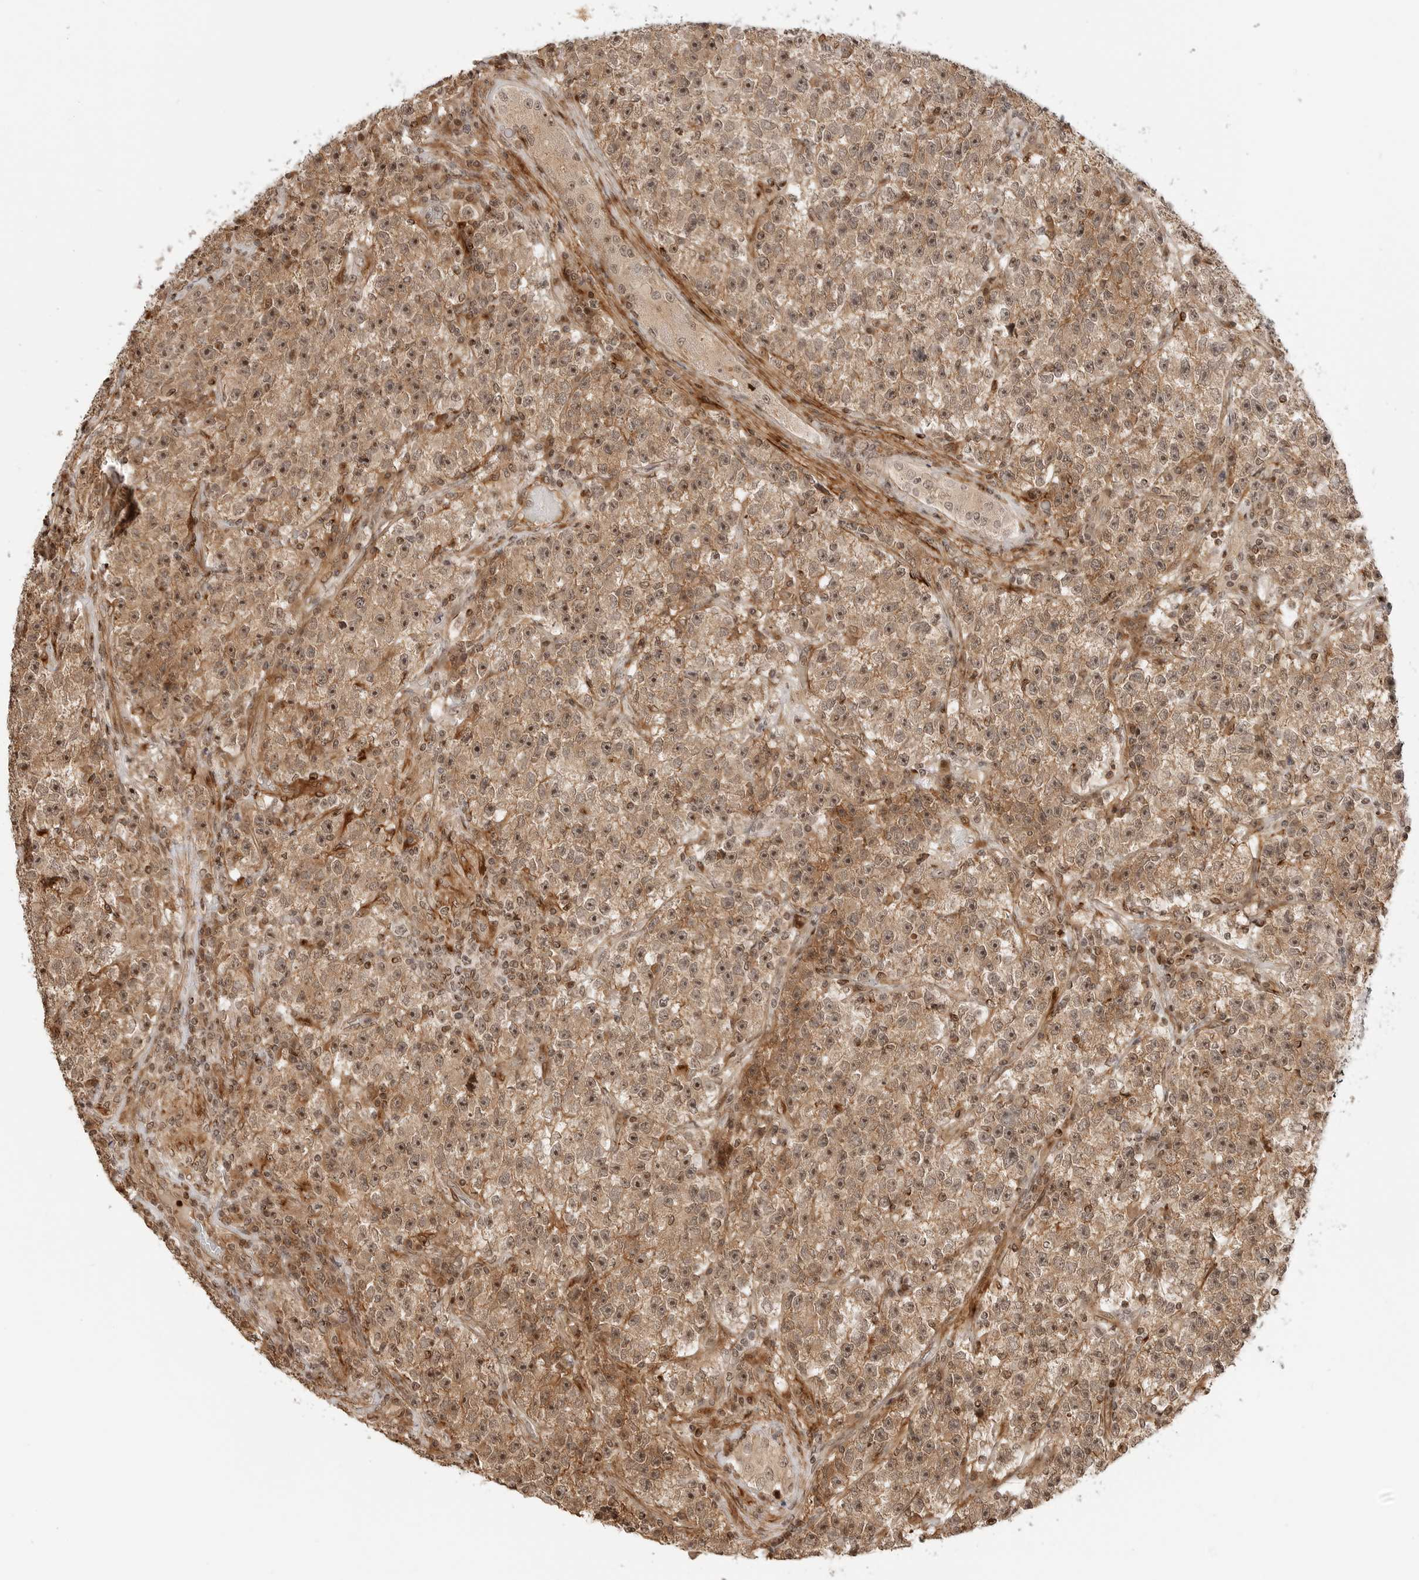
{"staining": {"intensity": "moderate", "quantity": ">75%", "location": "cytoplasmic/membranous,nuclear"}, "tissue": "testis cancer", "cell_type": "Tumor cells", "image_type": "cancer", "snomed": [{"axis": "morphology", "description": "Seminoma, NOS"}, {"axis": "topography", "description": "Testis"}], "caption": "Seminoma (testis) tissue demonstrates moderate cytoplasmic/membranous and nuclear staining in about >75% of tumor cells, visualized by immunohistochemistry.", "gene": "GEM", "patient": {"sex": "male", "age": 22}}